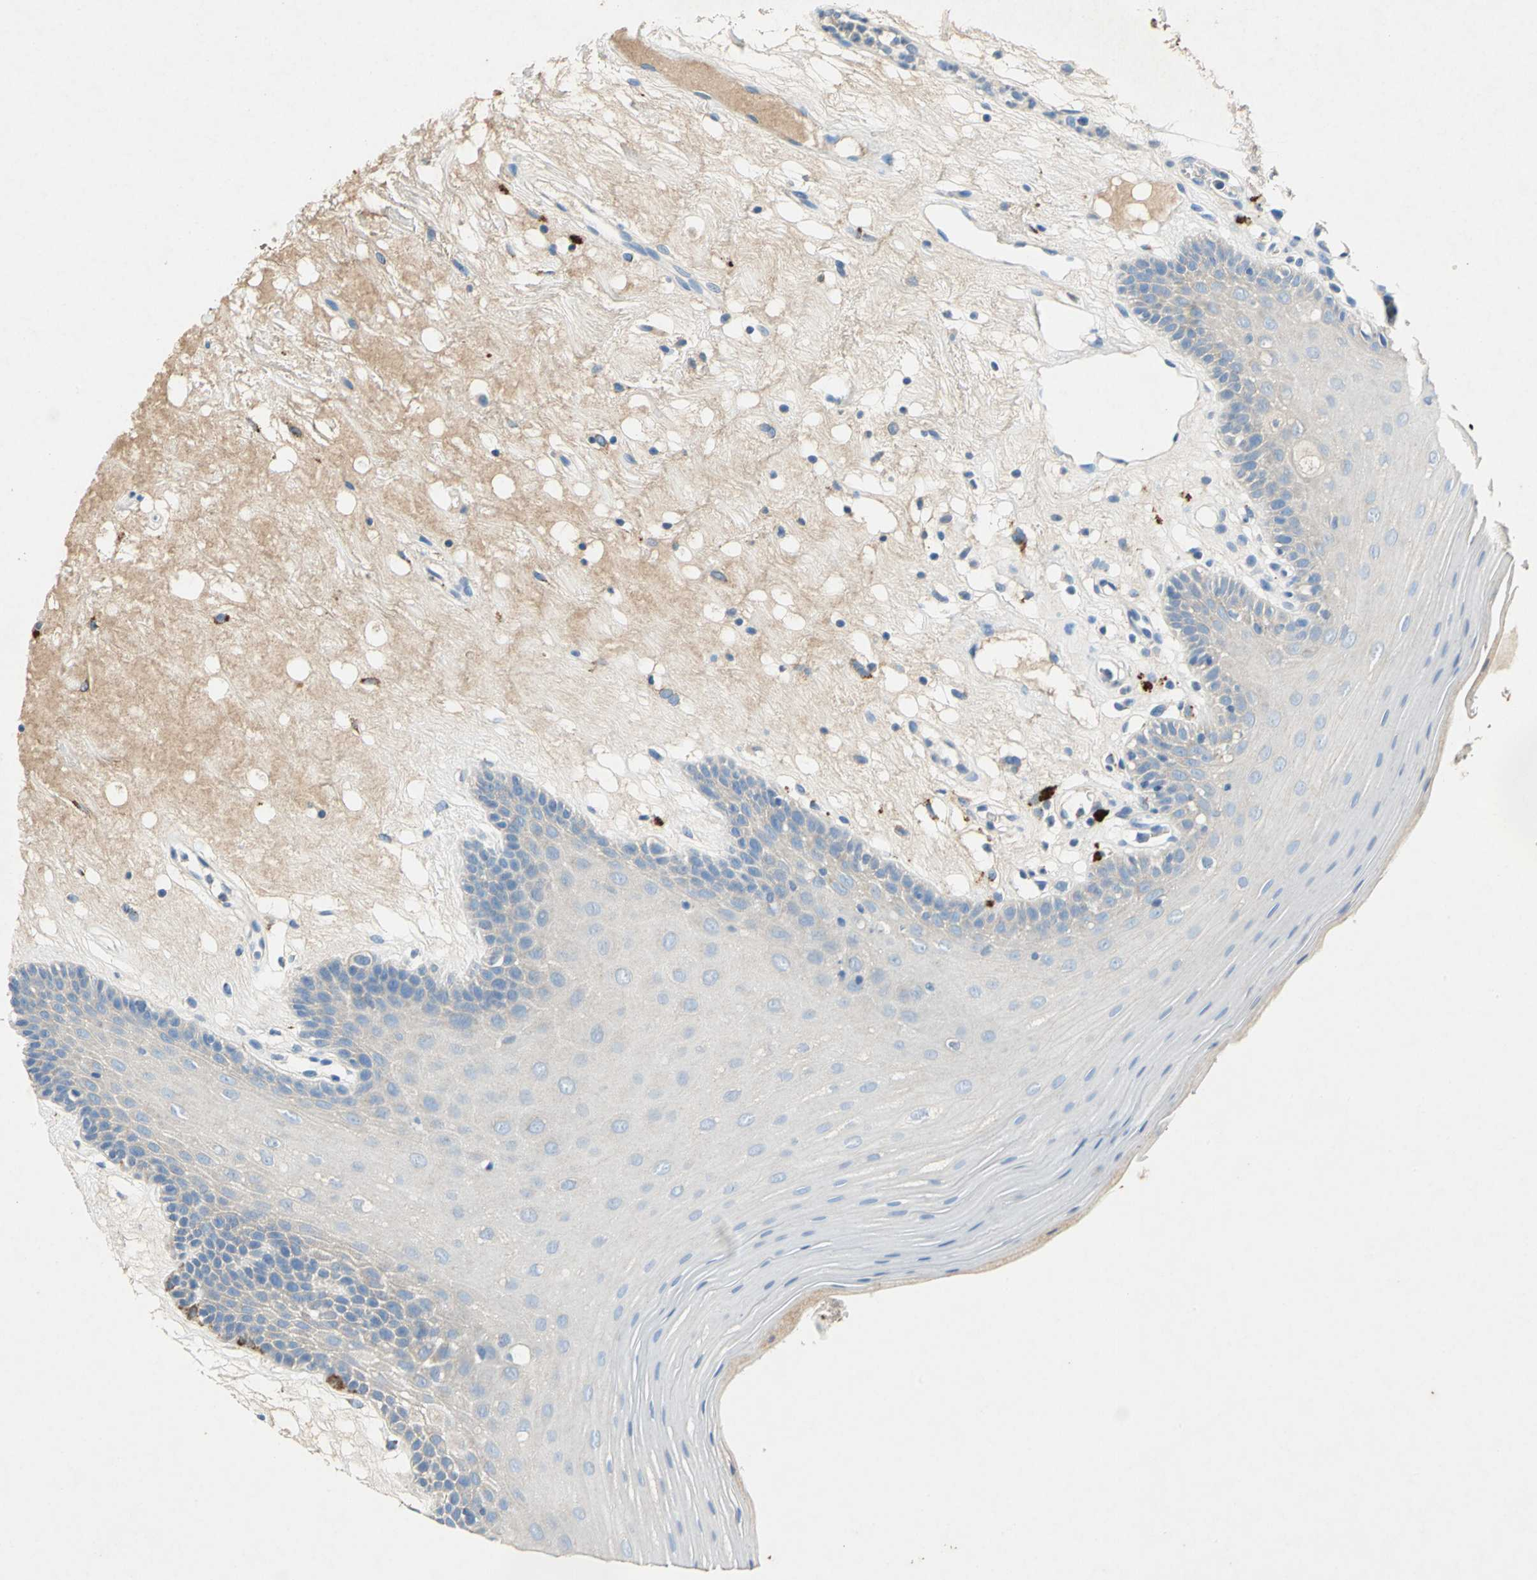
{"staining": {"intensity": "weak", "quantity": "25%-75%", "location": "cytoplasmic/membranous"}, "tissue": "oral mucosa", "cell_type": "Squamous epithelial cells", "image_type": "normal", "snomed": [{"axis": "morphology", "description": "Normal tissue, NOS"}, {"axis": "morphology", "description": "Squamous cell carcinoma, NOS"}, {"axis": "topography", "description": "Skeletal muscle"}, {"axis": "topography", "description": "Oral tissue"}, {"axis": "topography", "description": "Head-Neck"}], "caption": "Normal oral mucosa was stained to show a protein in brown. There is low levels of weak cytoplasmic/membranous positivity in approximately 25%-75% of squamous epithelial cells.", "gene": "ADAMTS5", "patient": {"sex": "male", "age": 71}}